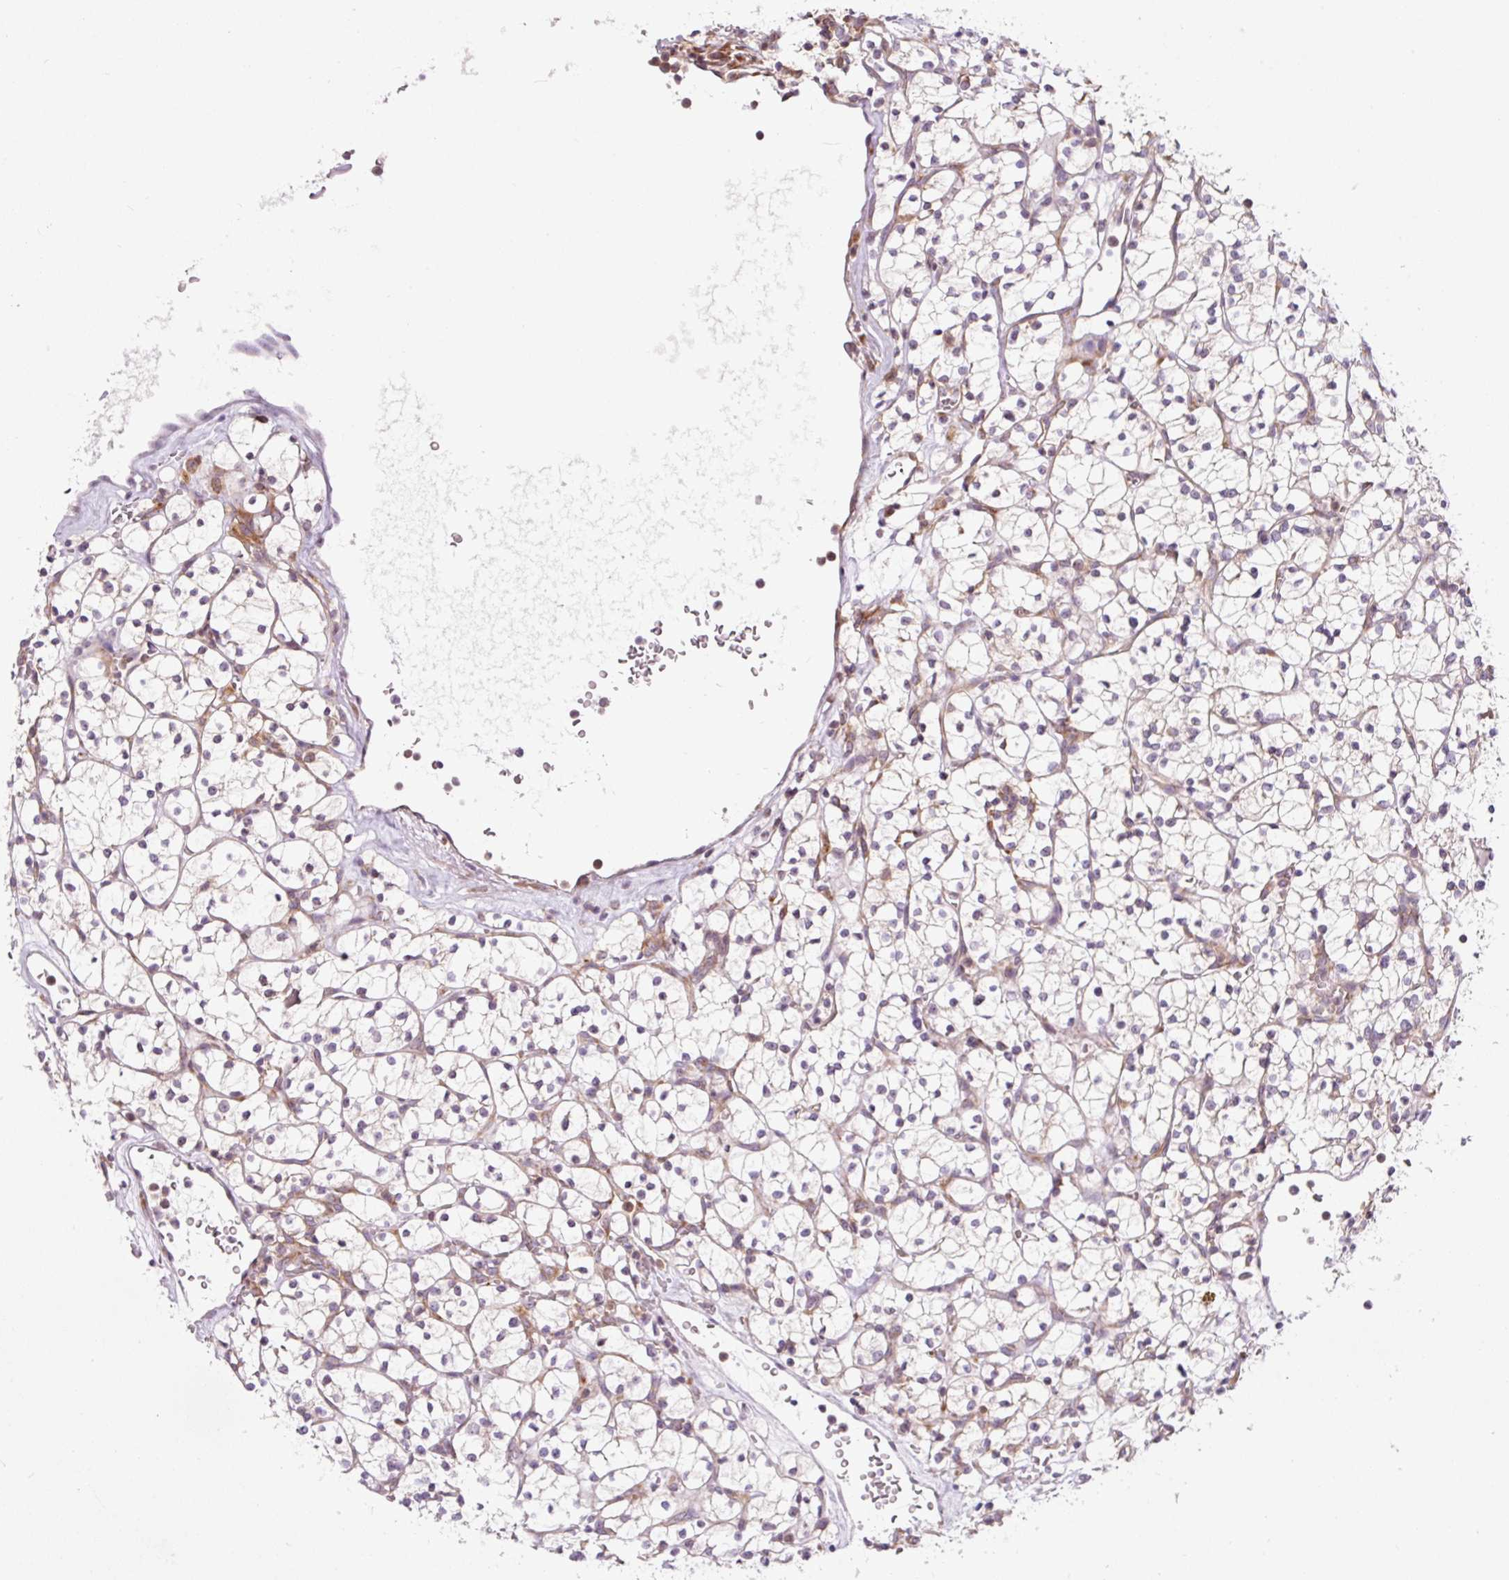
{"staining": {"intensity": "negative", "quantity": "none", "location": "none"}, "tissue": "renal cancer", "cell_type": "Tumor cells", "image_type": "cancer", "snomed": [{"axis": "morphology", "description": "Adenocarcinoma, NOS"}, {"axis": "topography", "description": "Kidney"}], "caption": "Immunohistochemical staining of adenocarcinoma (renal) shows no significant expression in tumor cells.", "gene": "RPL41", "patient": {"sex": "female", "age": 64}}